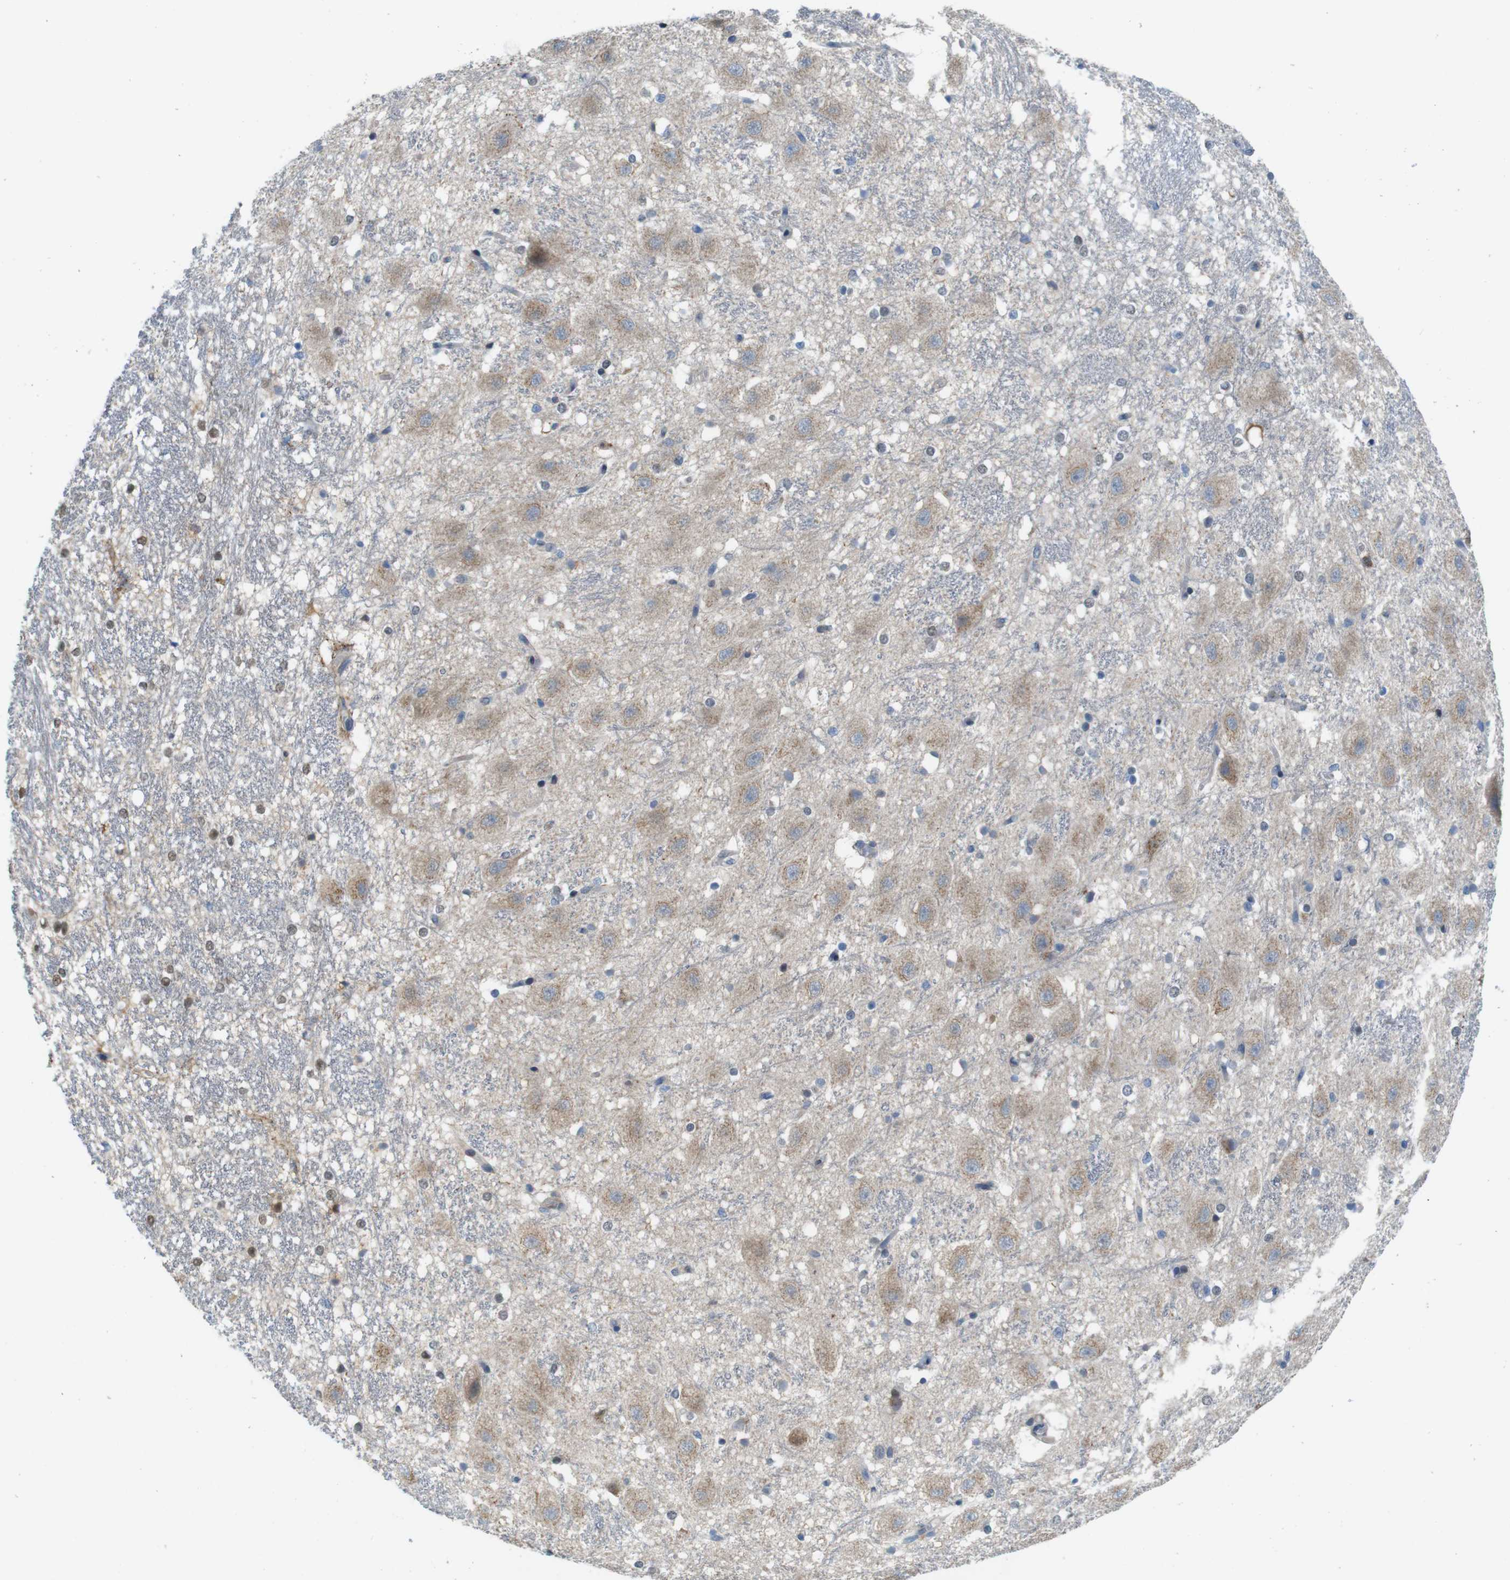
{"staining": {"intensity": "weak", "quantity": "25%-75%", "location": "nuclear"}, "tissue": "hippocampus", "cell_type": "Glial cells", "image_type": "normal", "snomed": [{"axis": "morphology", "description": "Normal tissue, NOS"}, {"axis": "topography", "description": "Hippocampus"}], "caption": "IHC micrograph of normal hippocampus stained for a protein (brown), which demonstrates low levels of weak nuclear staining in approximately 25%-75% of glial cells.", "gene": "SKI", "patient": {"sex": "female", "age": 19}}